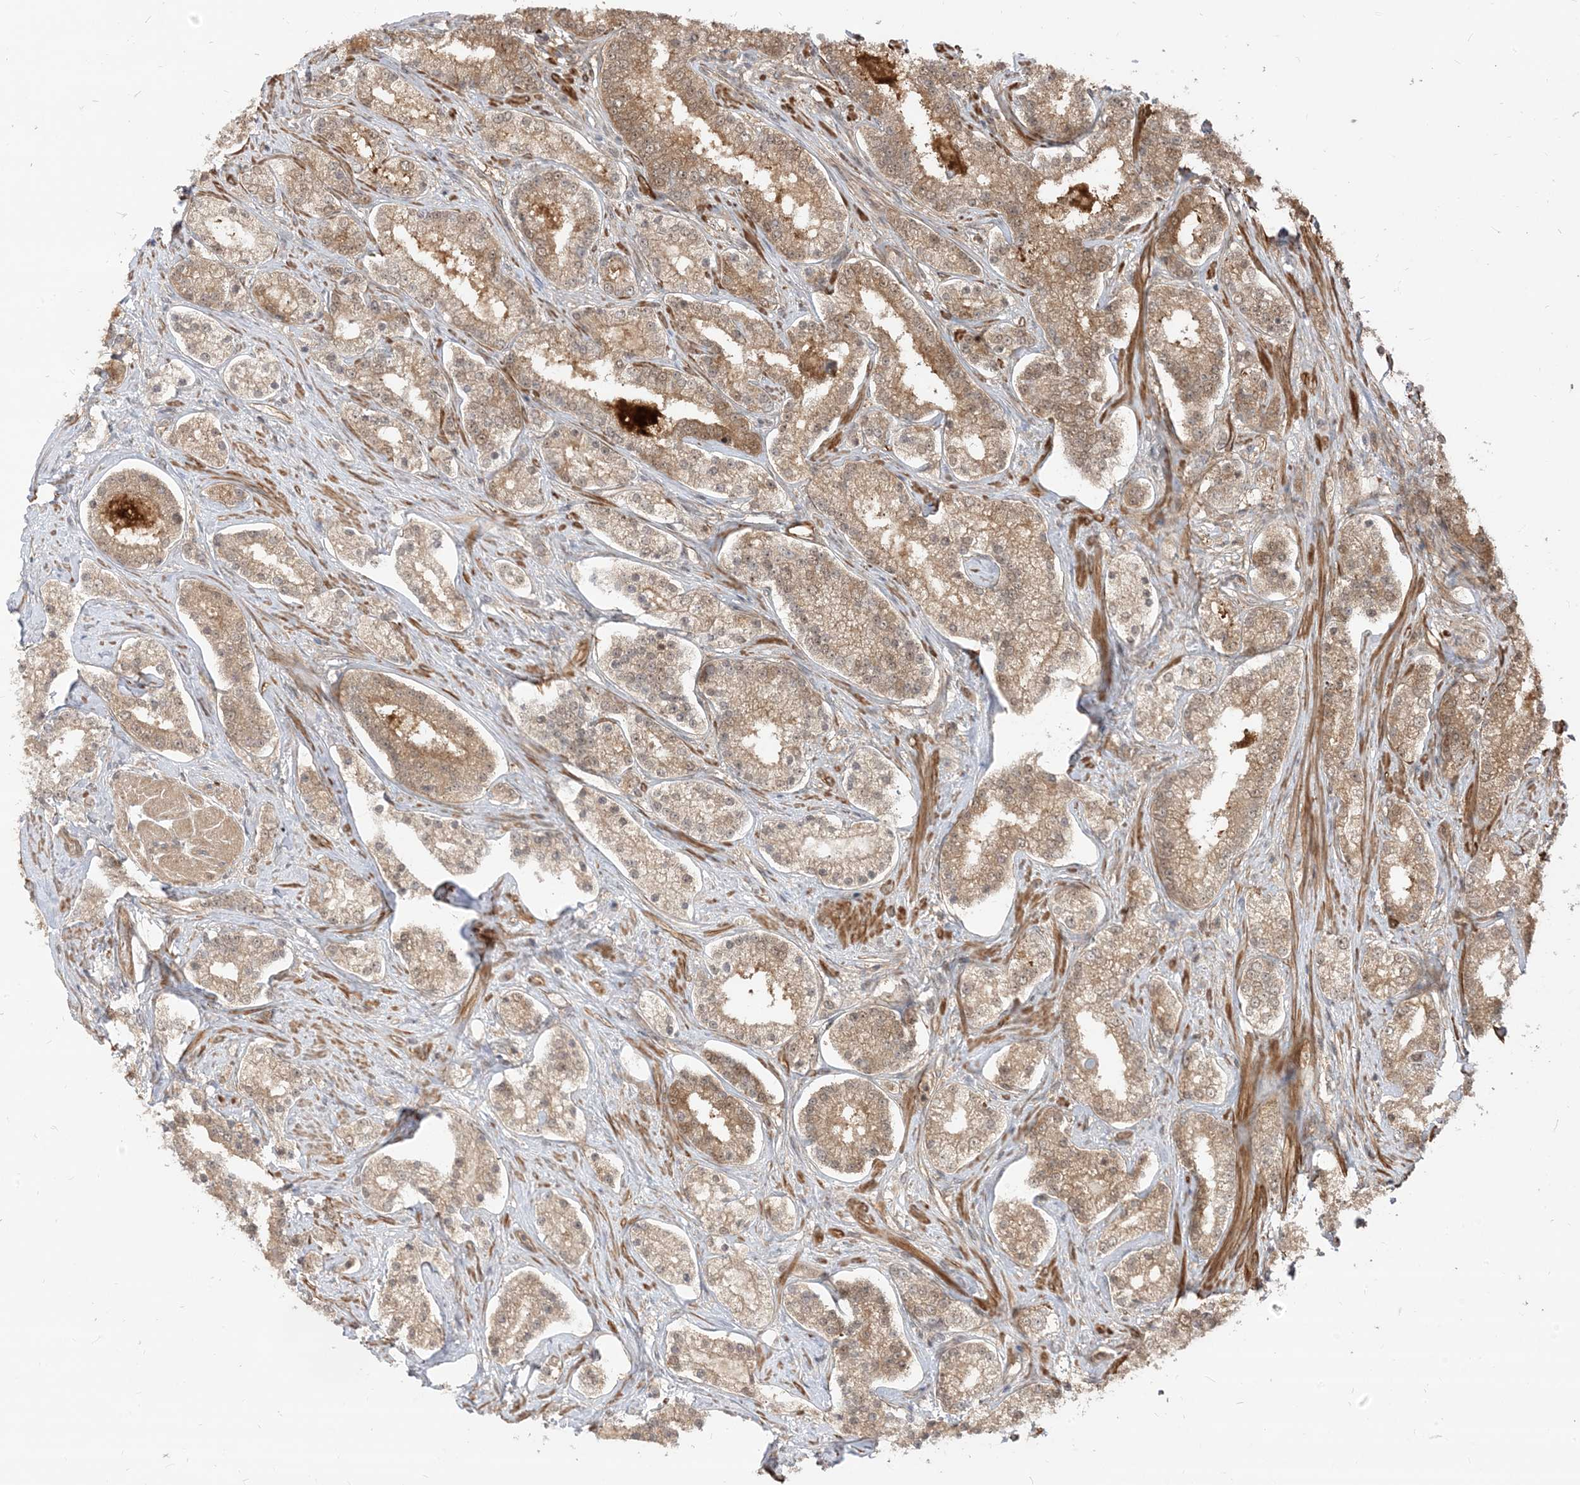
{"staining": {"intensity": "moderate", "quantity": ">75%", "location": "cytoplasmic/membranous"}, "tissue": "prostate cancer", "cell_type": "Tumor cells", "image_type": "cancer", "snomed": [{"axis": "morphology", "description": "Normal tissue, NOS"}, {"axis": "morphology", "description": "Adenocarcinoma, High grade"}, {"axis": "topography", "description": "Prostate"}], "caption": "Immunohistochemical staining of prostate cancer (adenocarcinoma (high-grade)) exhibits moderate cytoplasmic/membranous protein expression in approximately >75% of tumor cells. The staining was performed using DAB to visualize the protein expression in brown, while the nuclei were stained in blue with hematoxylin (Magnification: 20x).", "gene": "TBCC", "patient": {"sex": "male", "age": 83}}